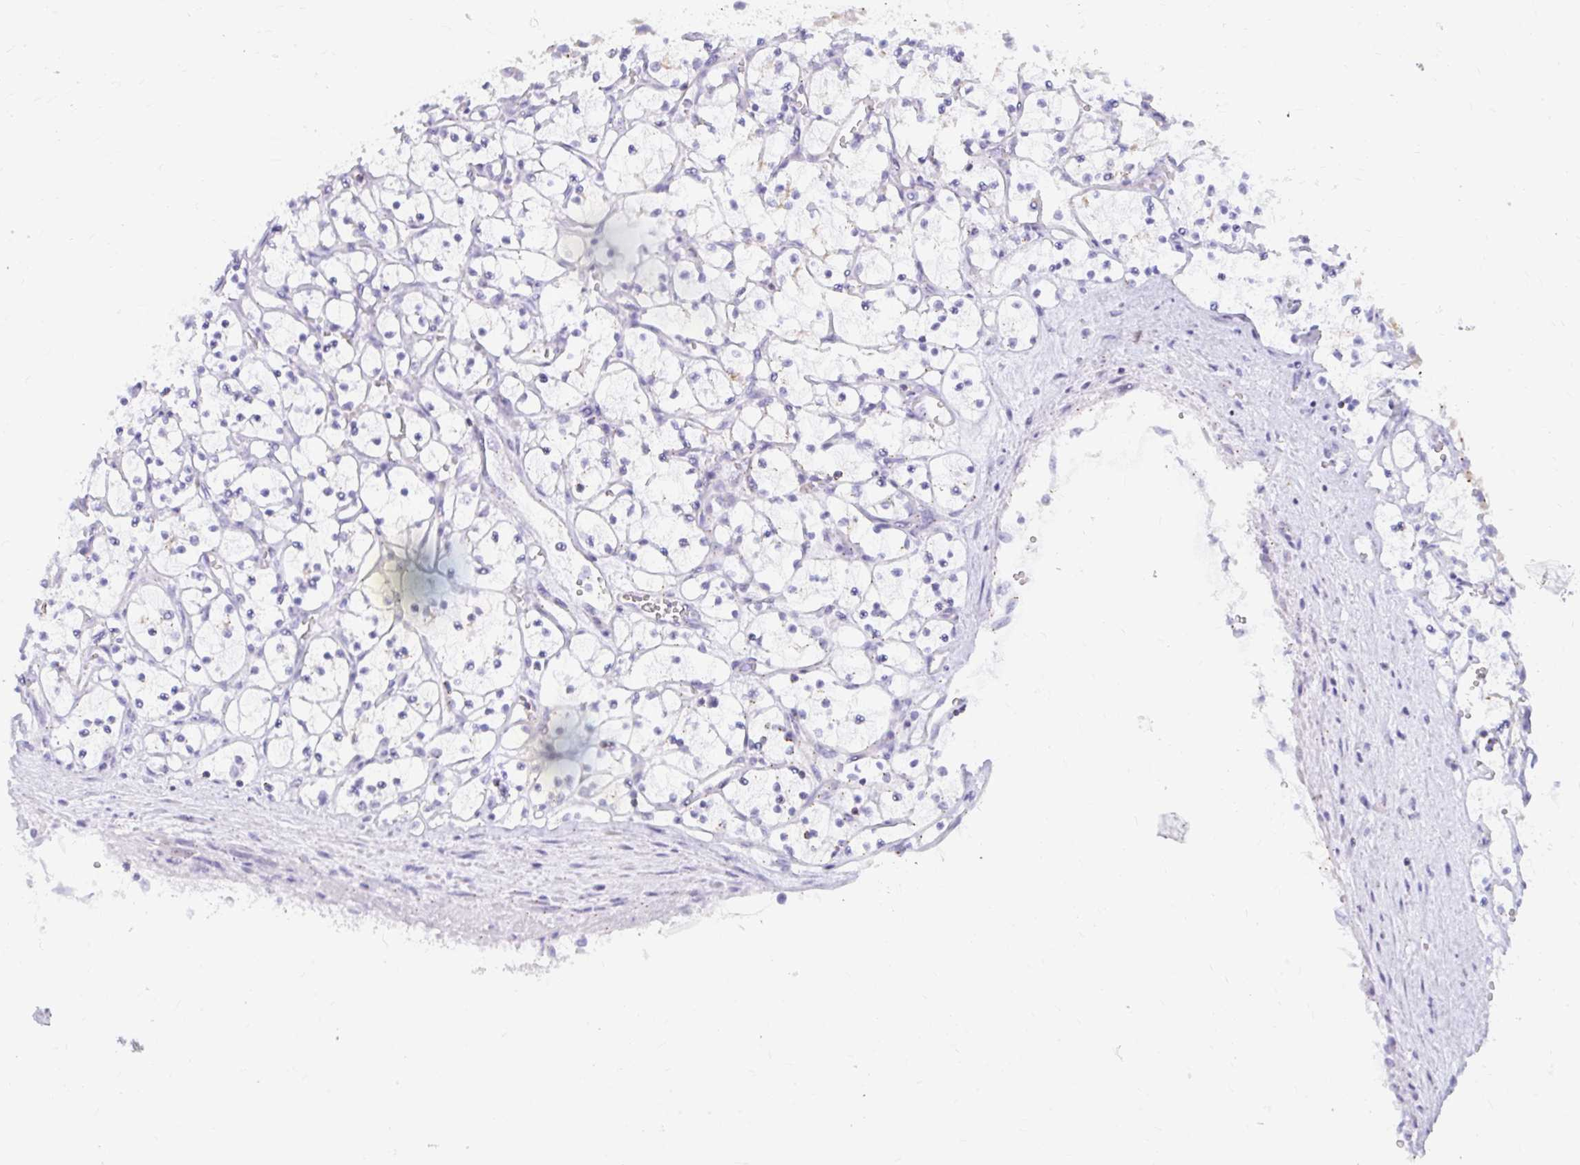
{"staining": {"intensity": "negative", "quantity": "none", "location": "none"}, "tissue": "renal cancer", "cell_type": "Tumor cells", "image_type": "cancer", "snomed": [{"axis": "morphology", "description": "Adenocarcinoma, NOS"}, {"axis": "topography", "description": "Kidney"}], "caption": "Tumor cells show no significant protein expression in renal cancer.", "gene": "RADIL", "patient": {"sex": "female", "age": 69}}